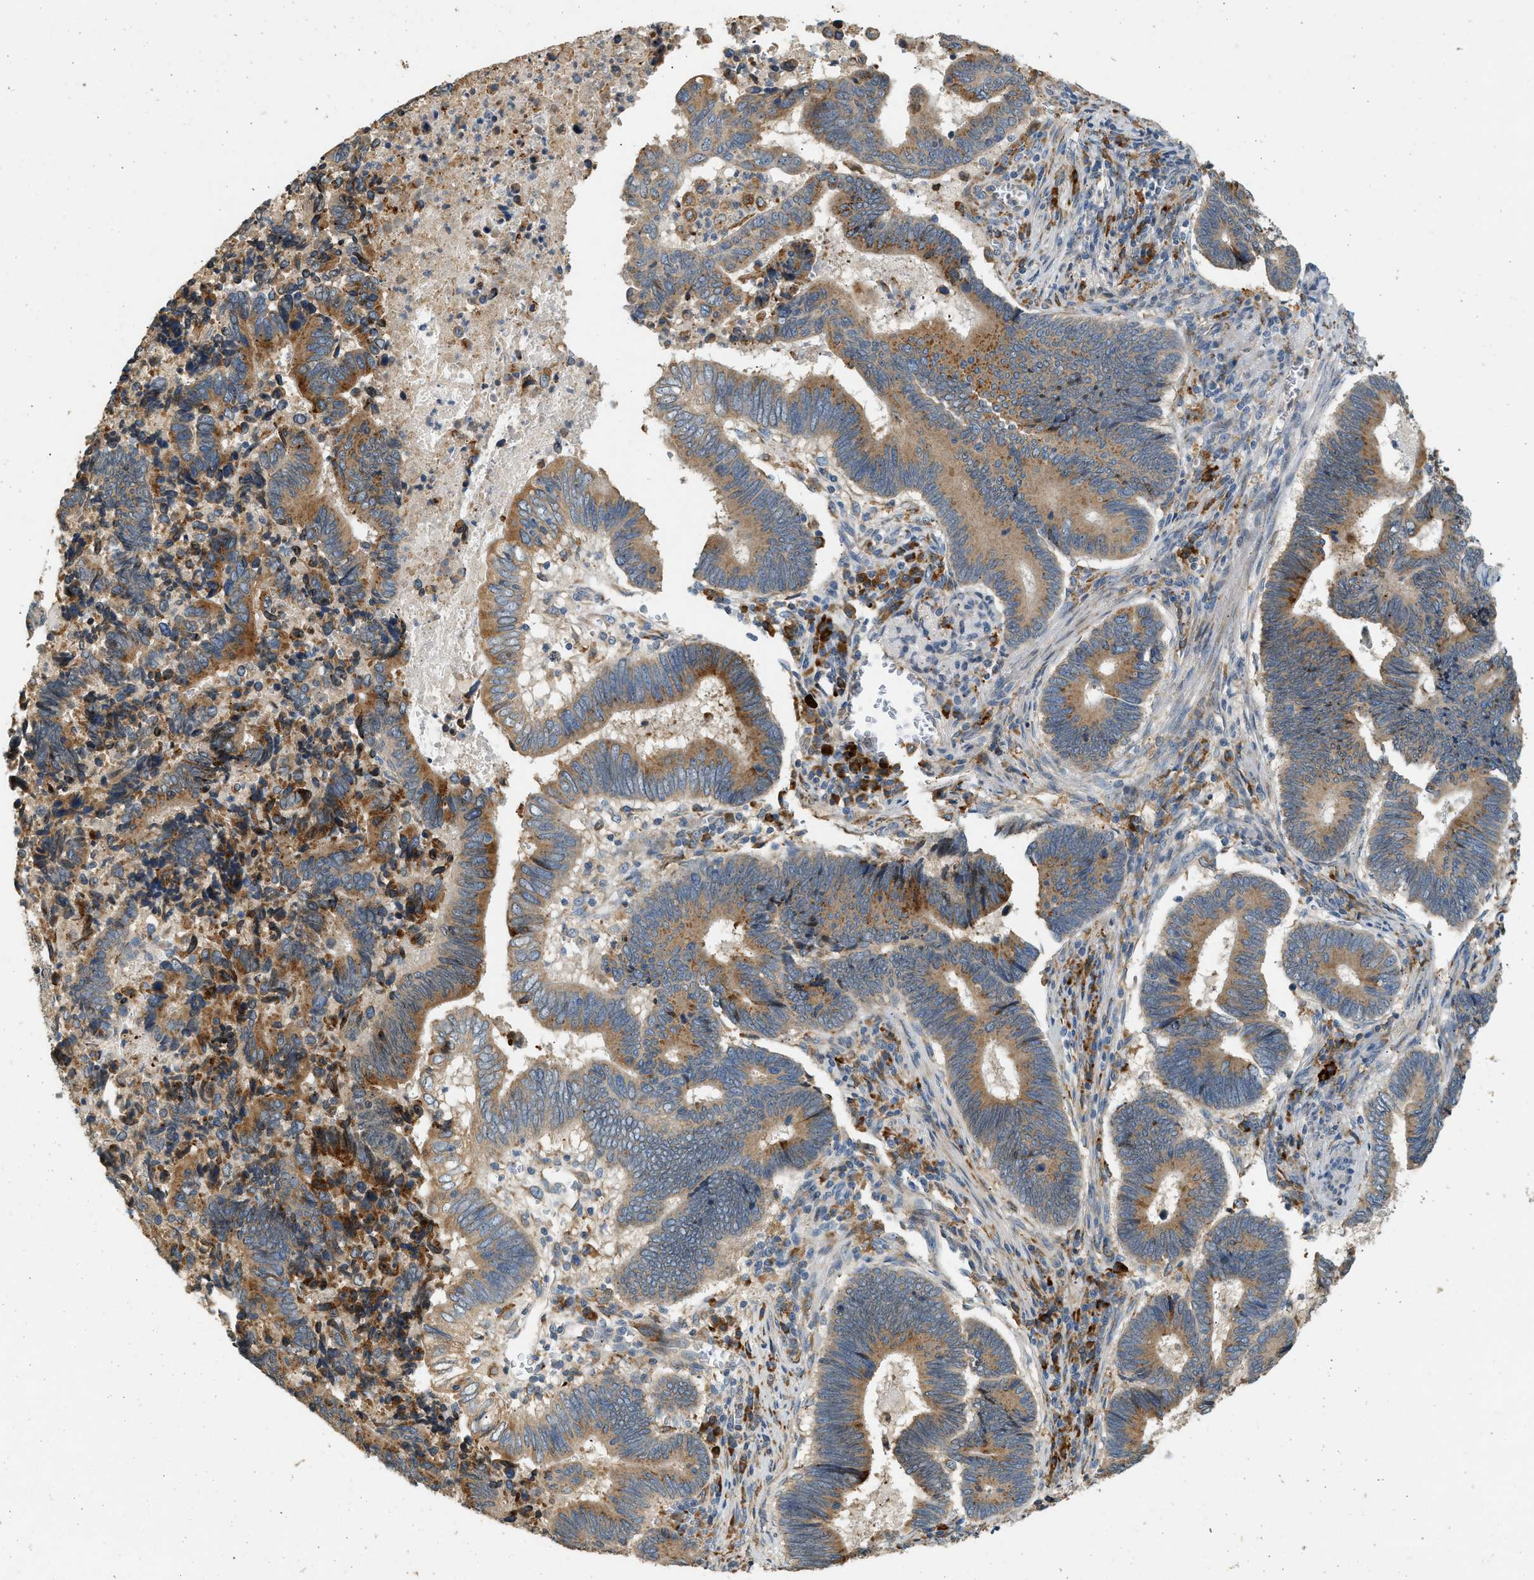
{"staining": {"intensity": "moderate", "quantity": ">75%", "location": "cytoplasmic/membranous"}, "tissue": "pancreatic cancer", "cell_type": "Tumor cells", "image_type": "cancer", "snomed": [{"axis": "morphology", "description": "Adenocarcinoma, NOS"}, {"axis": "topography", "description": "Pancreas"}], "caption": "DAB immunohistochemical staining of pancreatic adenocarcinoma demonstrates moderate cytoplasmic/membranous protein staining in about >75% of tumor cells. Using DAB (3,3'-diaminobenzidine) (brown) and hematoxylin (blue) stains, captured at high magnification using brightfield microscopy.", "gene": "CTSB", "patient": {"sex": "female", "age": 70}}